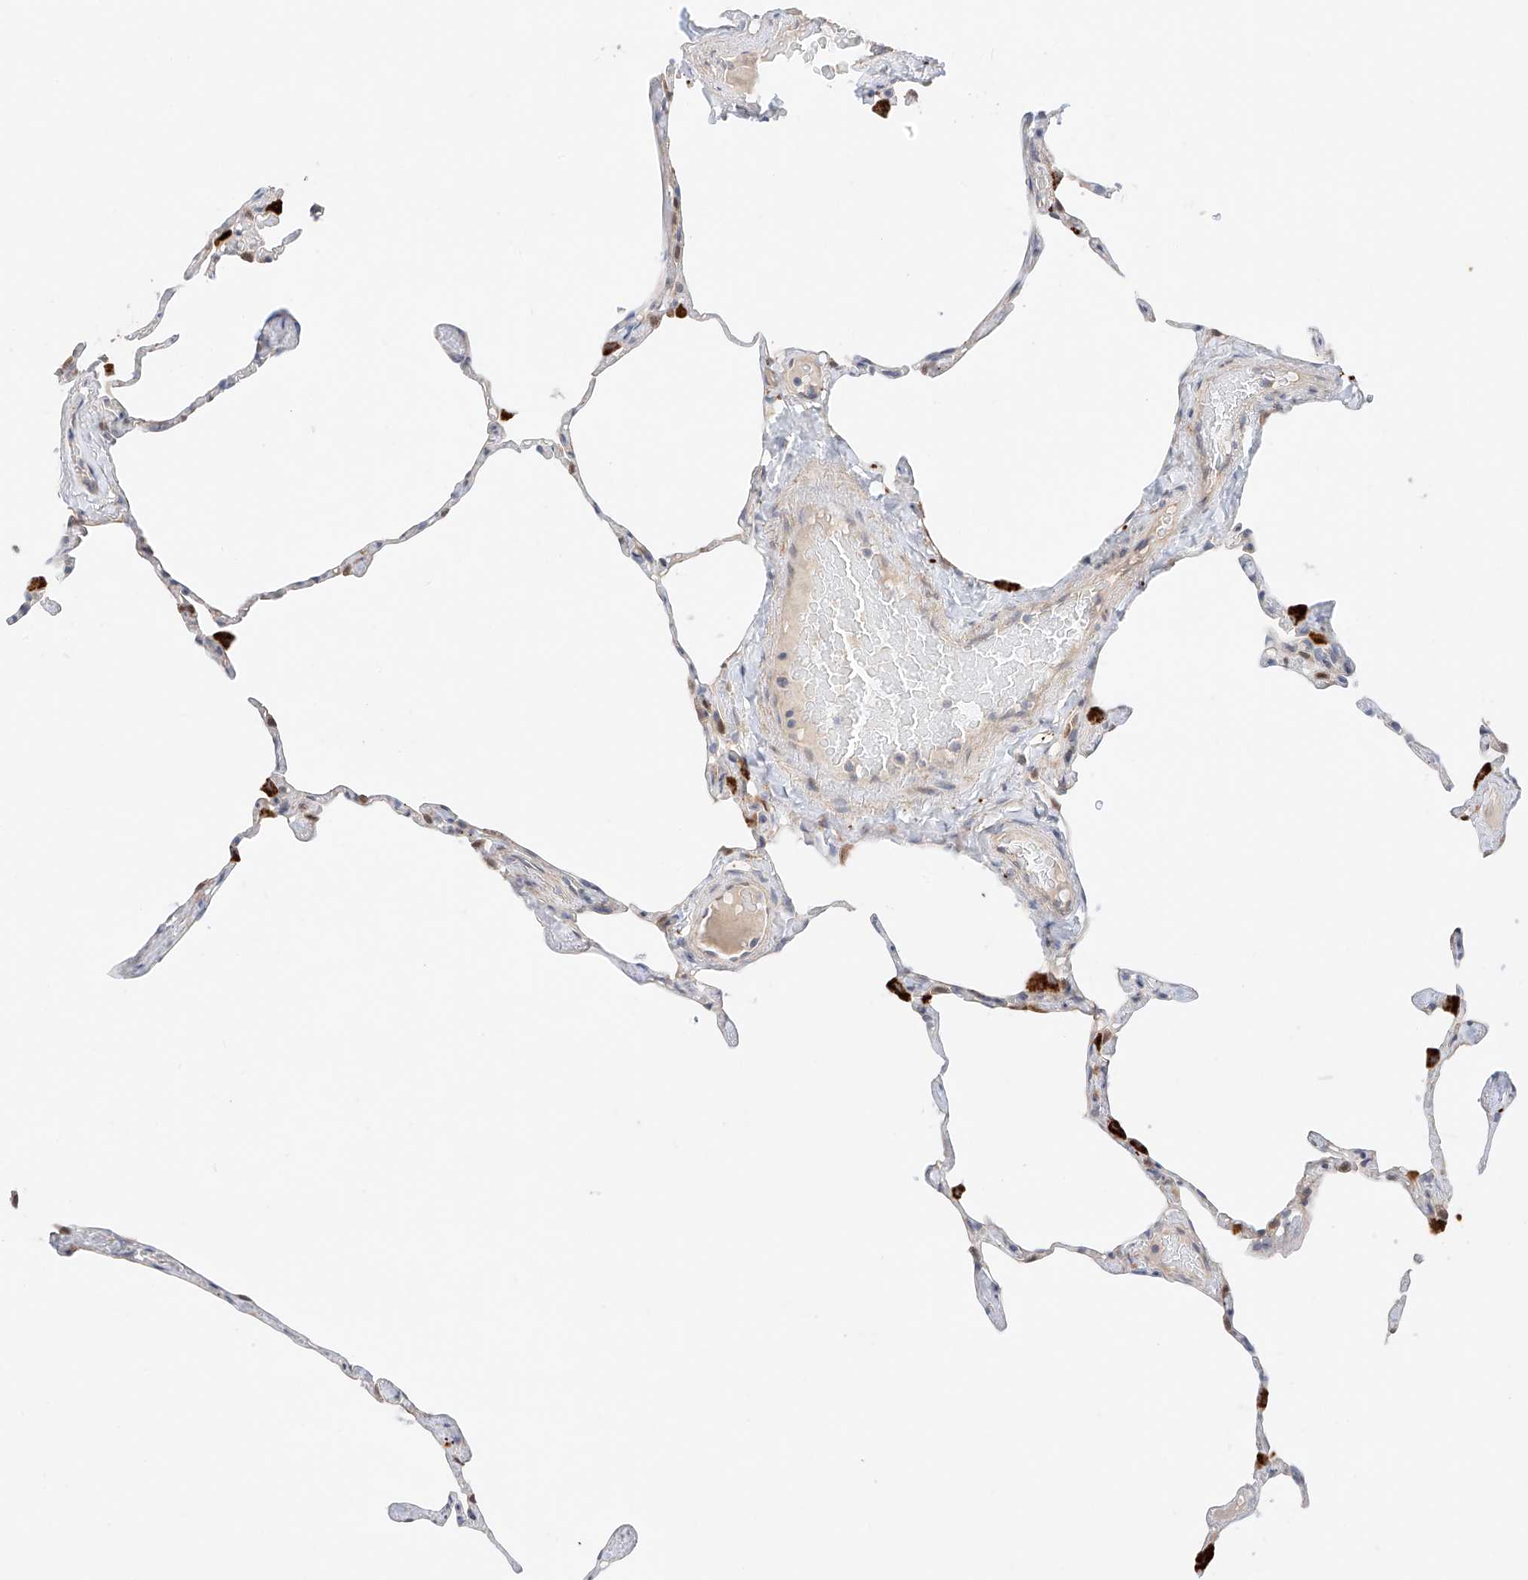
{"staining": {"intensity": "negative", "quantity": "none", "location": "none"}, "tissue": "lung", "cell_type": "Alveolar cells", "image_type": "normal", "snomed": [{"axis": "morphology", "description": "Normal tissue, NOS"}, {"axis": "topography", "description": "Lung"}], "caption": "An image of lung stained for a protein exhibits no brown staining in alveolar cells.", "gene": "GCNT1", "patient": {"sex": "male", "age": 65}}